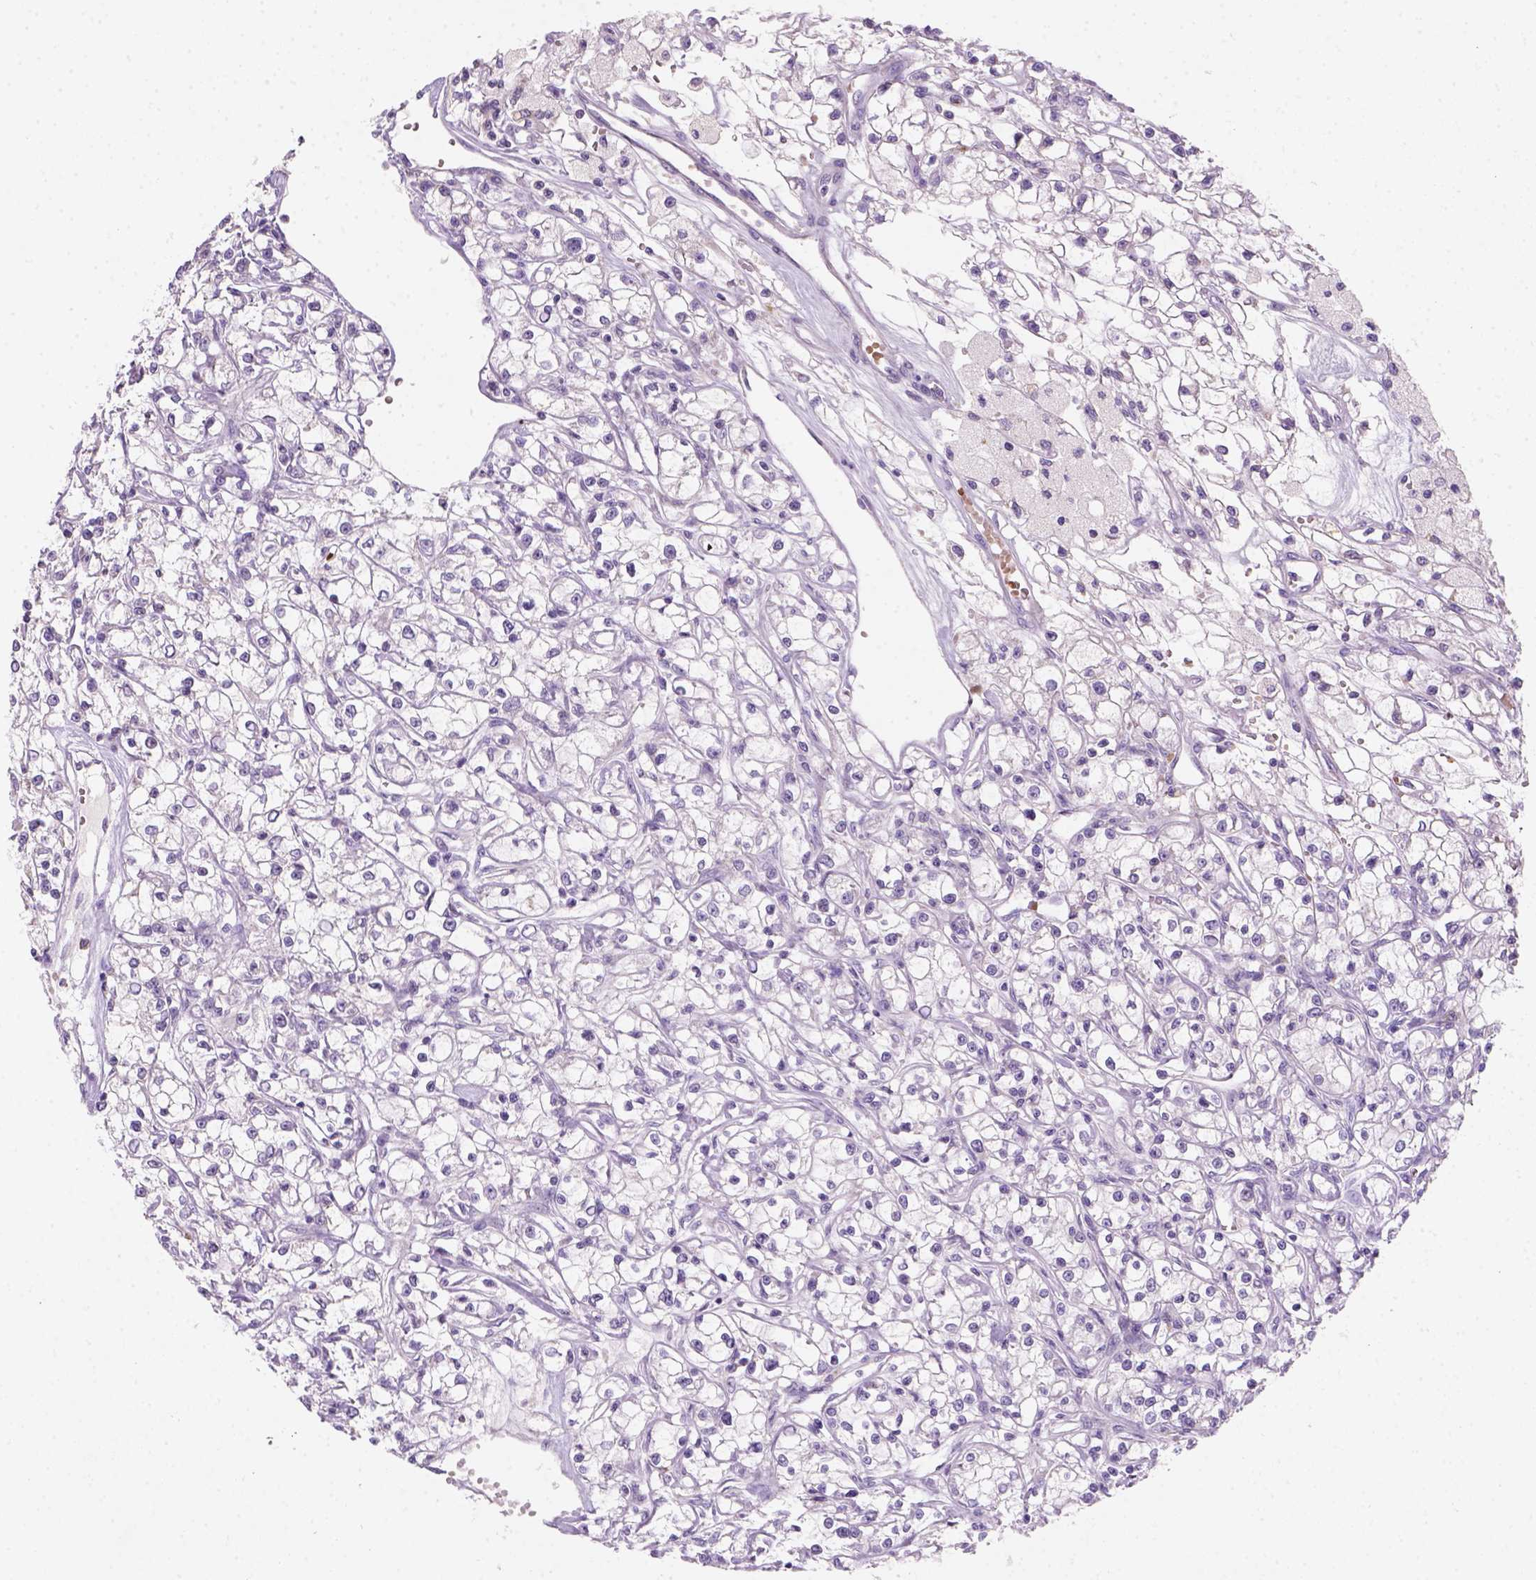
{"staining": {"intensity": "negative", "quantity": "none", "location": "none"}, "tissue": "renal cancer", "cell_type": "Tumor cells", "image_type": "cancer", "snomed": [{"axis": "morphology", "description": "Adenocarcinoma, NOS"}, {"axis": "topography", "description": "Kidney"}], "caption": "Immunohistochemical staining of adenocarcinoma (renal) demonstrates no significant positivity in tumor cells.", "gene": "ZMAT4", "patient": {"sex": "female", "age": 59}}